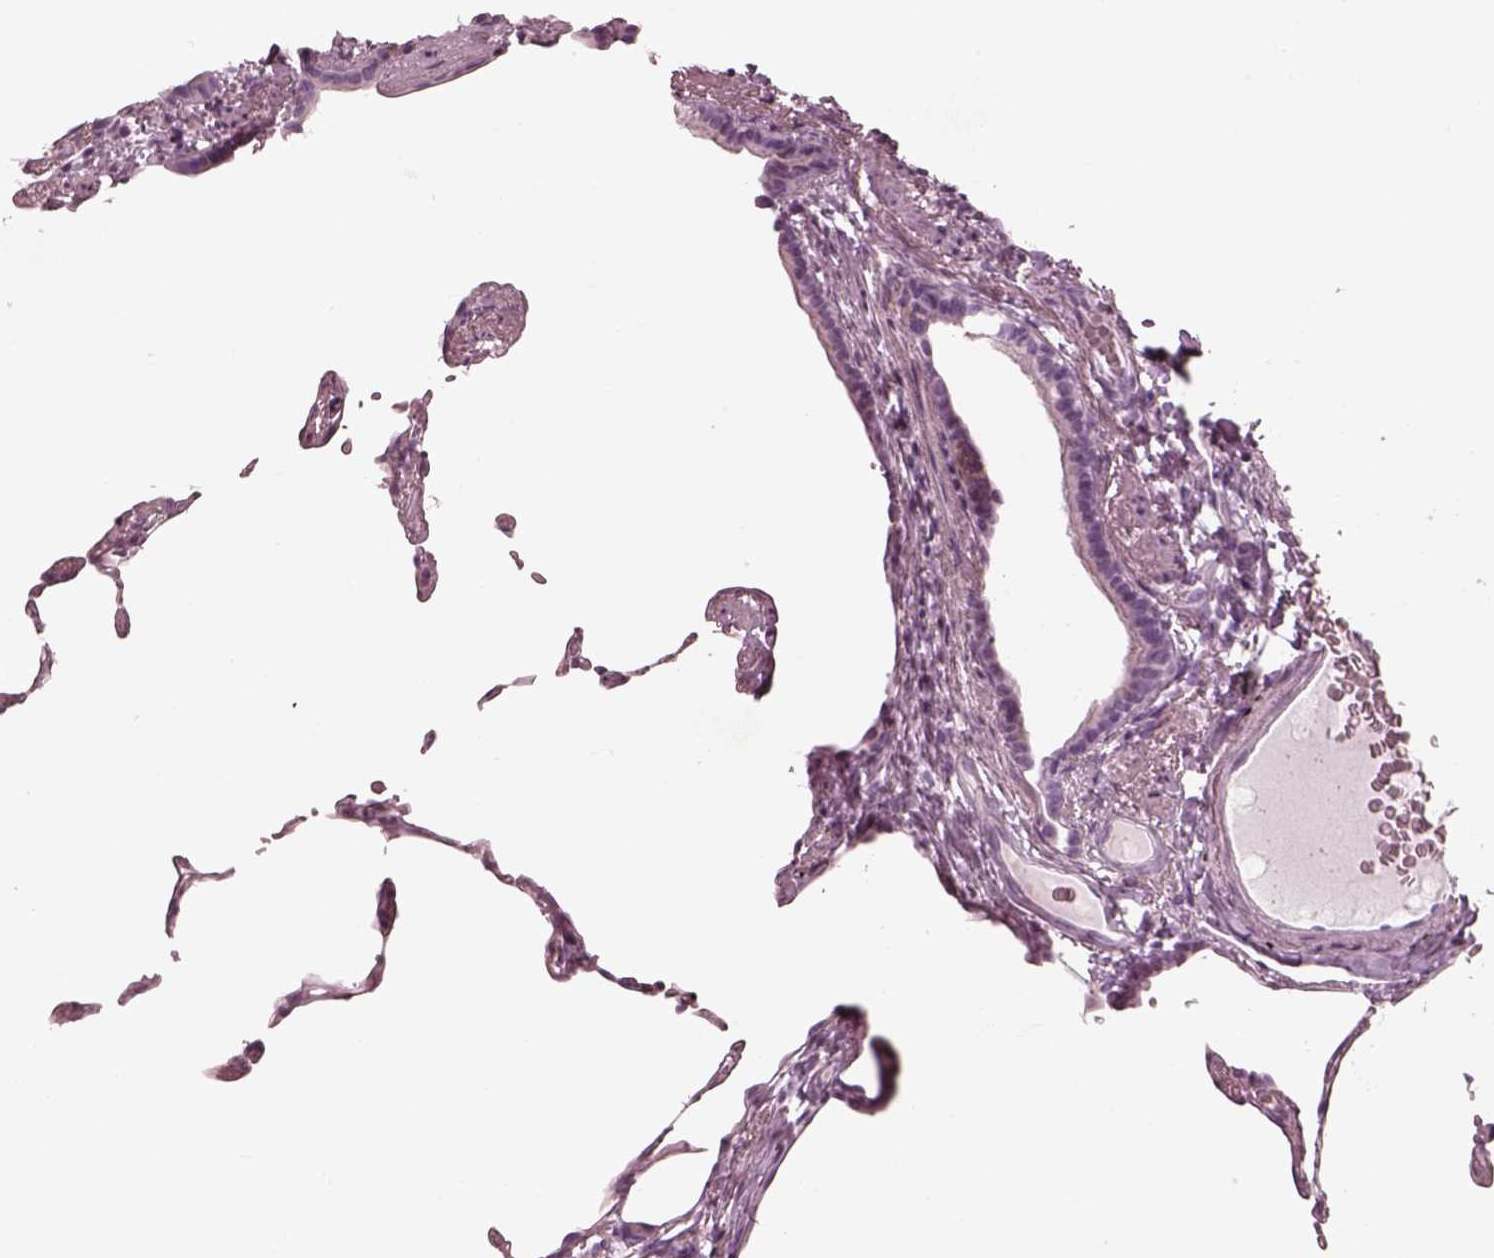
{"staining": {"intensity": "negative", "quantity": "none", "location": "none"}, "tissue": "lung", "cell_type": "Alveolar cells", "image_type": "normal", "snomed": [{"axis": "morphology", "description": "Normal tissue, NOS"}, {"axis": "topography", "description": "Lung"}], "caption": "Protein analysis of unremarkable lung shows no significant expression in alveolar cells. (Immunohistochemistry, brightfield microscopy, high magnification).", "gene": "ENSG00000289258", "patient": {"sex": "female", "age": 57}}